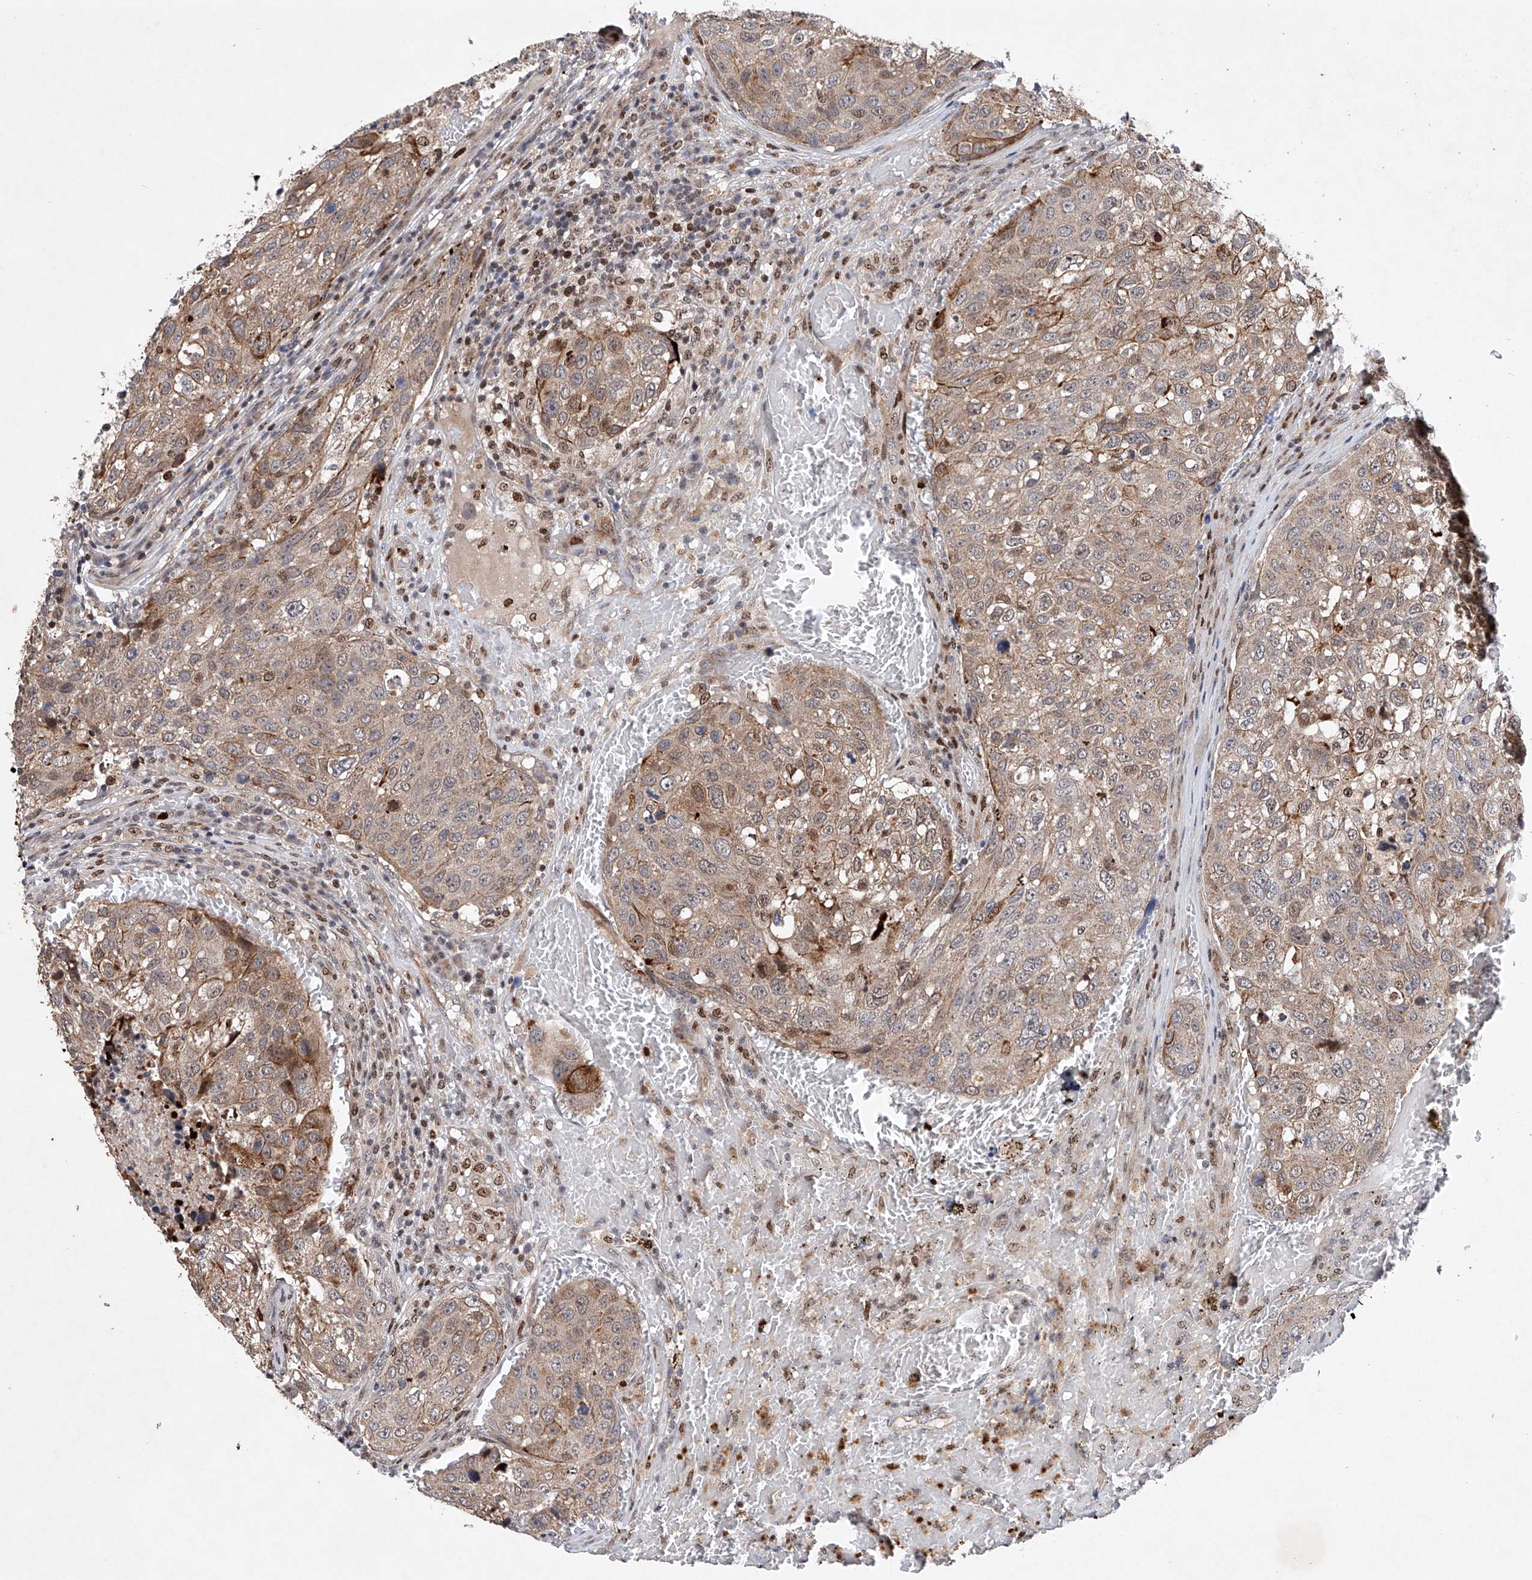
{"staining": {"intensity": "moderate", "quantity": "25%-75%", "location": "cytoplasmic/membranous"}, "tissue": "urothelial cancer", "cell_type": "Tumor cells", "image_type": "cancer", "snomed": [{"axis": "morphology", "description": "Urothelial carcinoma, High grade"}, {"axis": "topography", "description": "Lymph node"}, {"axis": "topography", "description": "Urinary bladder"}], "caption": "Immunohistochemical staining of human urothelial cancer demonstrates moderate cytoplasmic/membranous protein positivity in approximately 25%-75% of tumor cells.", "gene": "AFG1L", "patient": {"sex": "male", "age": 51}}